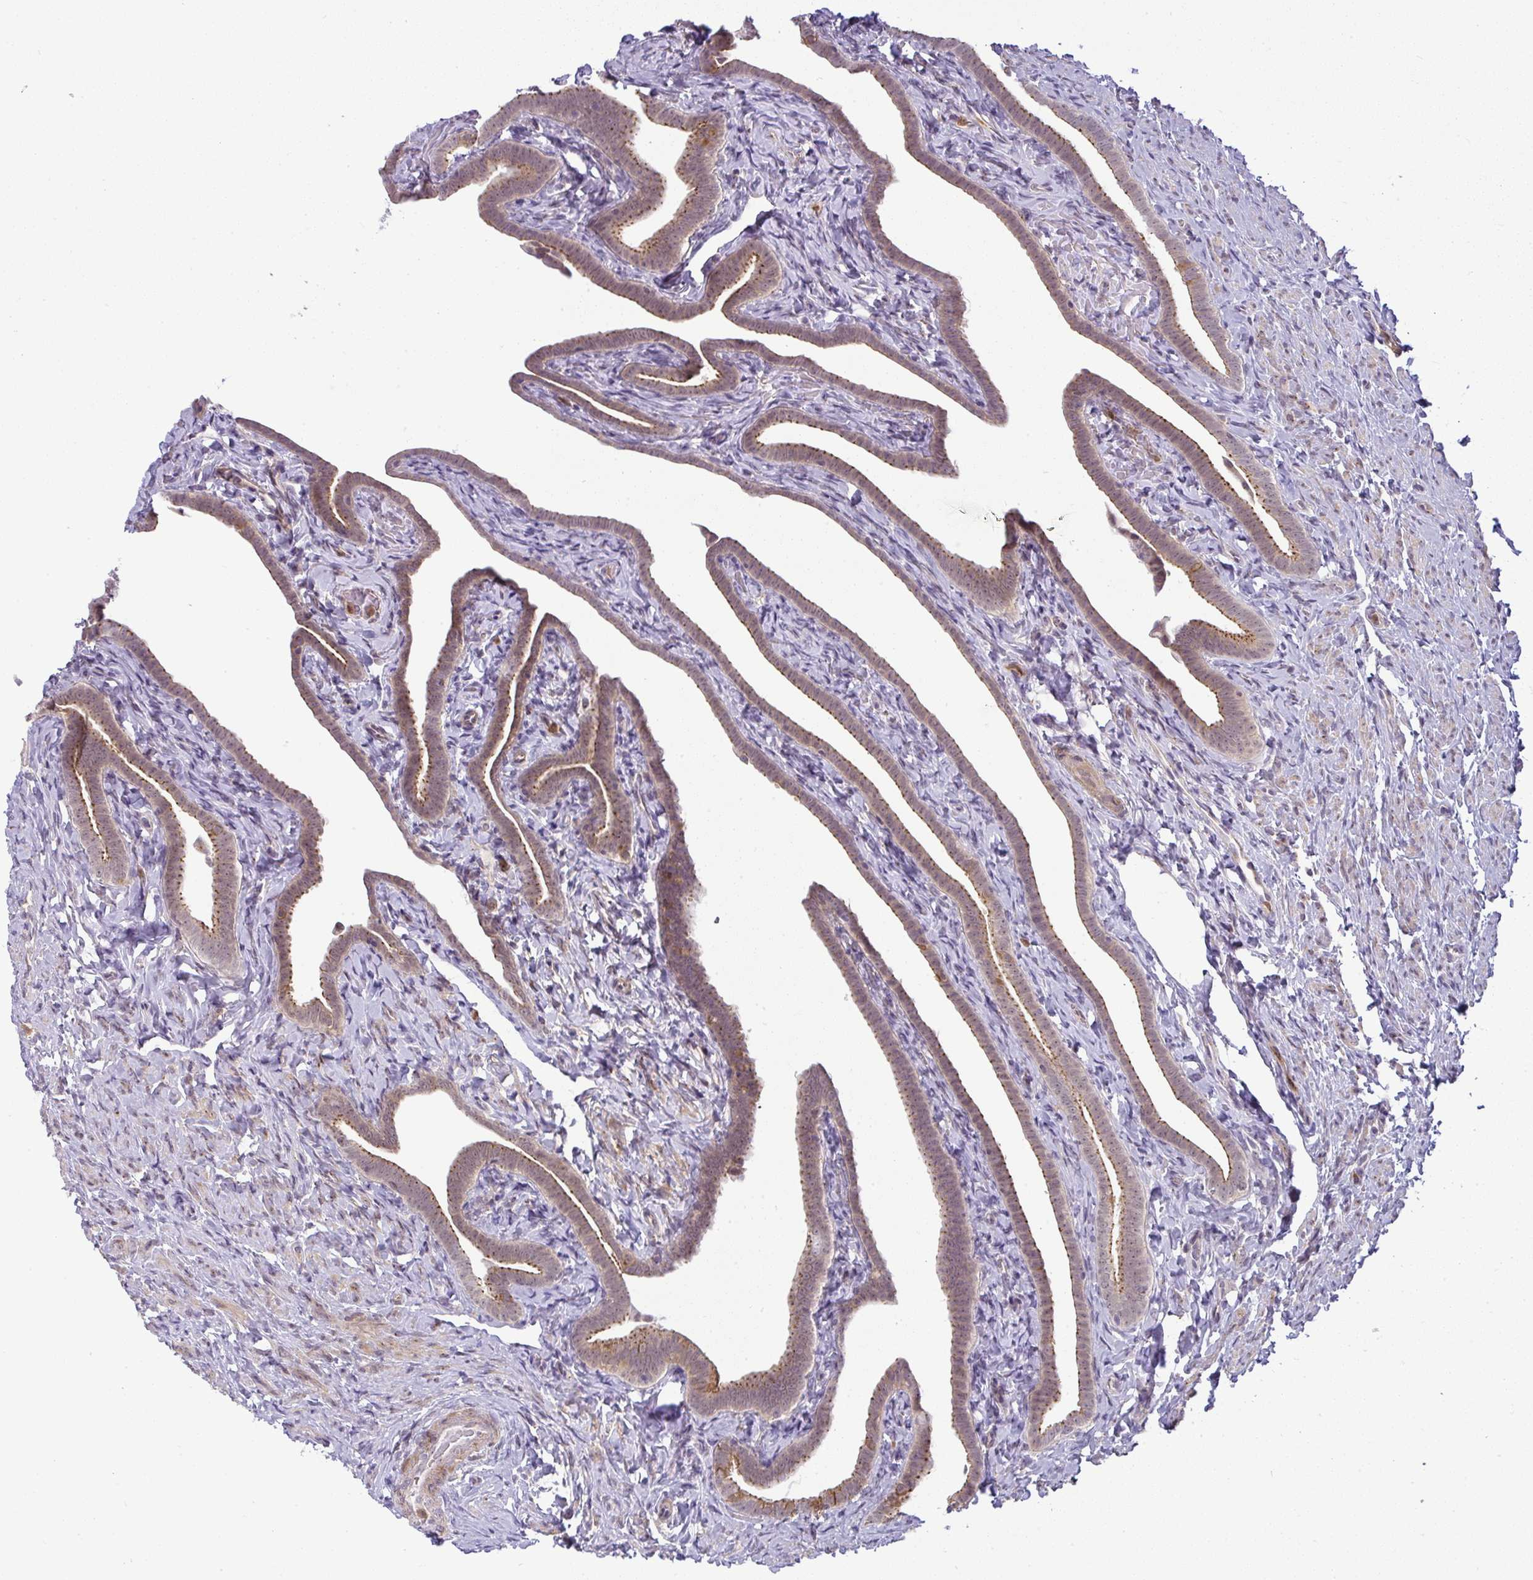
{"staining": {"intensity": "moderate", "quantity": ">75%", "location": "cytoplasmic/membranous"}, "tissue": "fallopian tube", "cell_type": "Glandular cells", "image_type": "normal", "snomed": [{"axis": "morphology", "description": "Normal tissue, NOS"}, {"axis": "topography", "description": "Fallopian tube"}], "caption": "Protein staining of normal fallopian tube displays moderate cytoplasmic/membranous positivity in about >75% of glandular cells.", "gene": "DZIP1", "patient": {"sex": "female", "age": 69}}